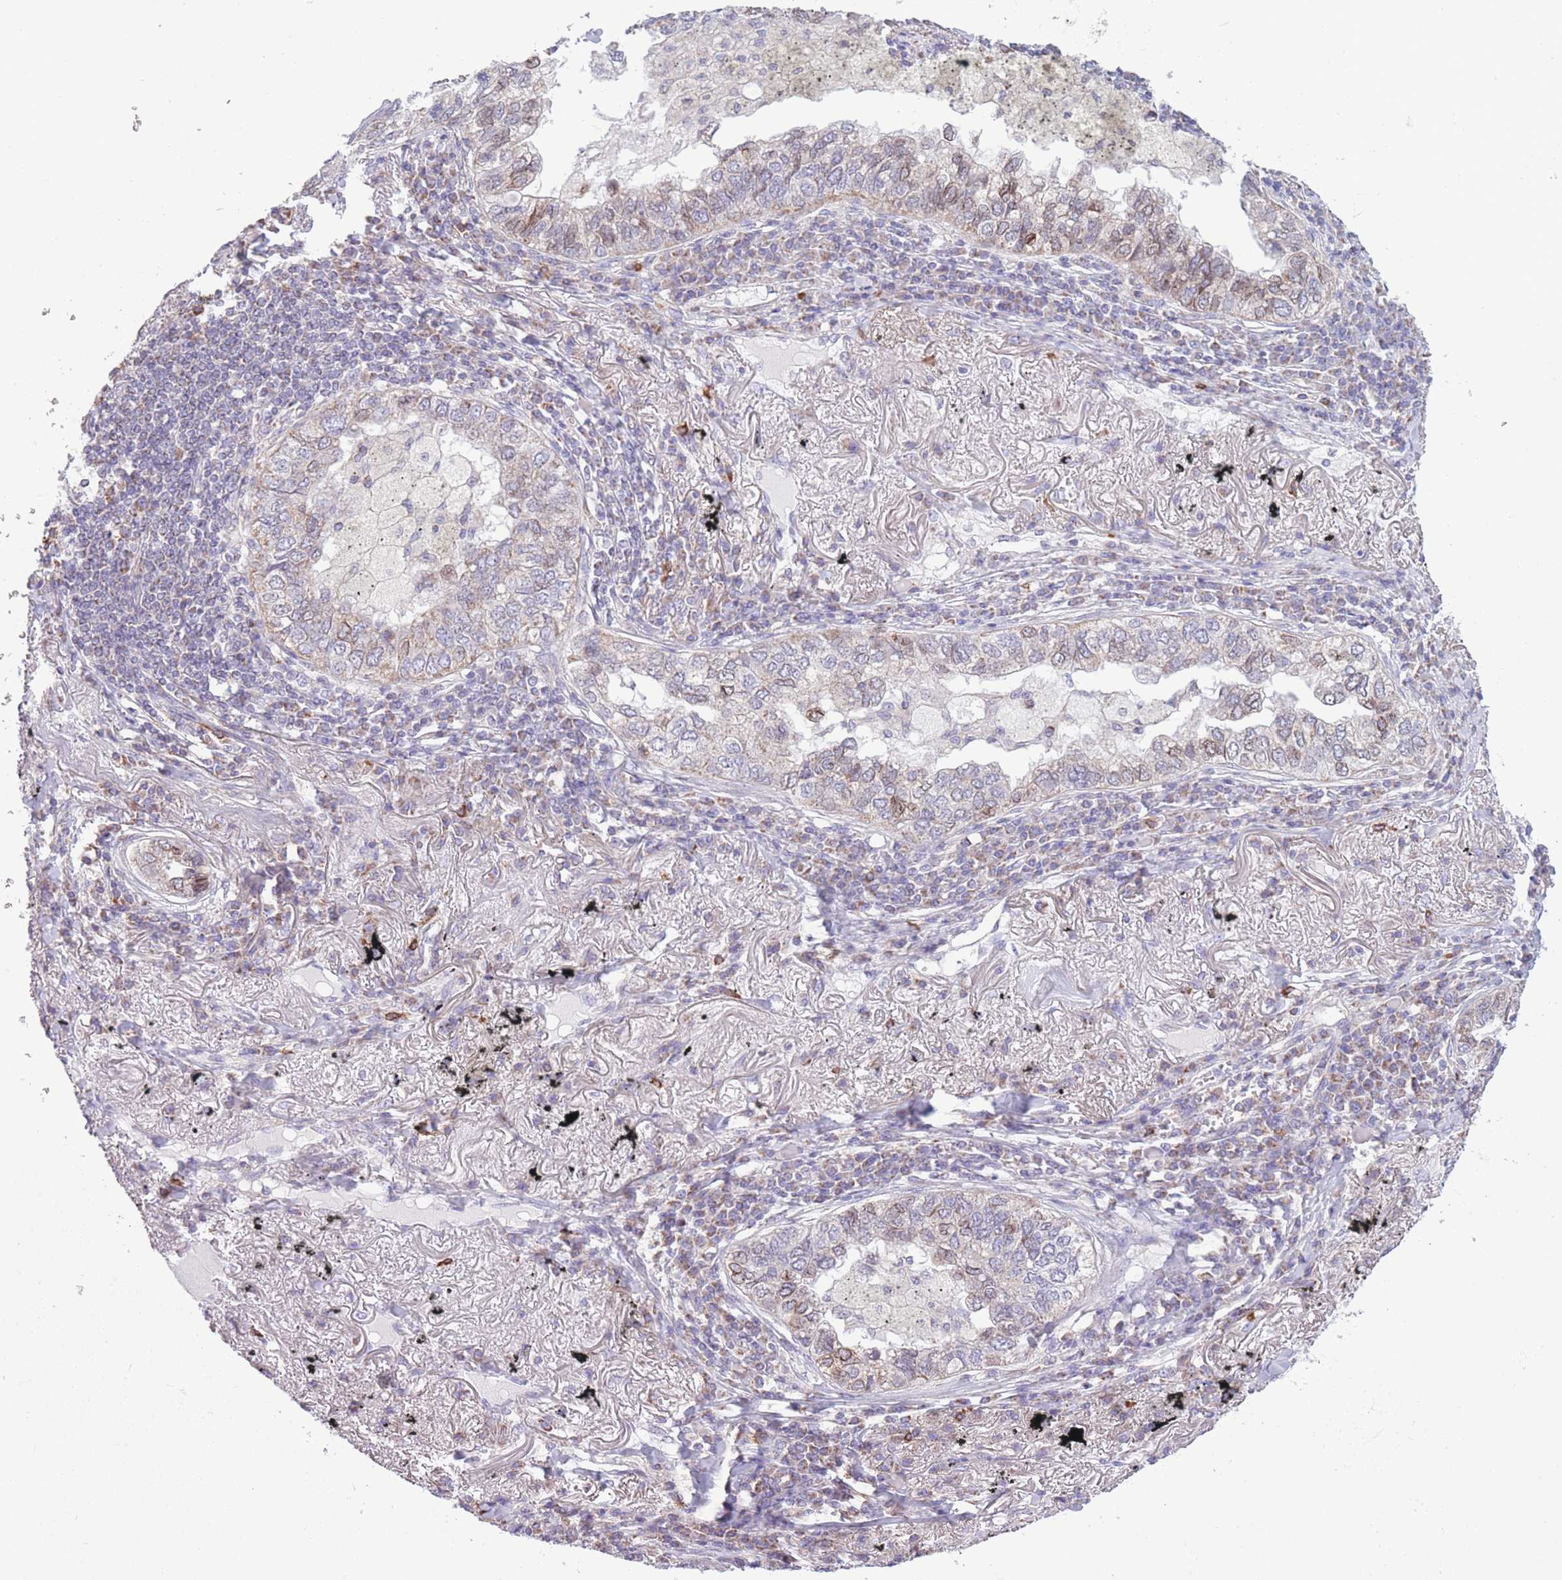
{"staining": {"intensity": "weak", "quantity": "<25%", "location": "nuclear"}, "tissue": "lung cancer", "cell_type": "Tumor cells", "image_type": "cancer", "snomed": [{"axis": "morphology", "description": "Adenocarcinoma, NOS"}, {"axis": "topography", "description": "Lung"}], "caption": "Lung cancer (adenocarcinoma) was stained to show a protein in brown. There is no significant staining in tumor cells.", "gene": "PDHA1", "patient": {"sex": "male", "age": 65}}